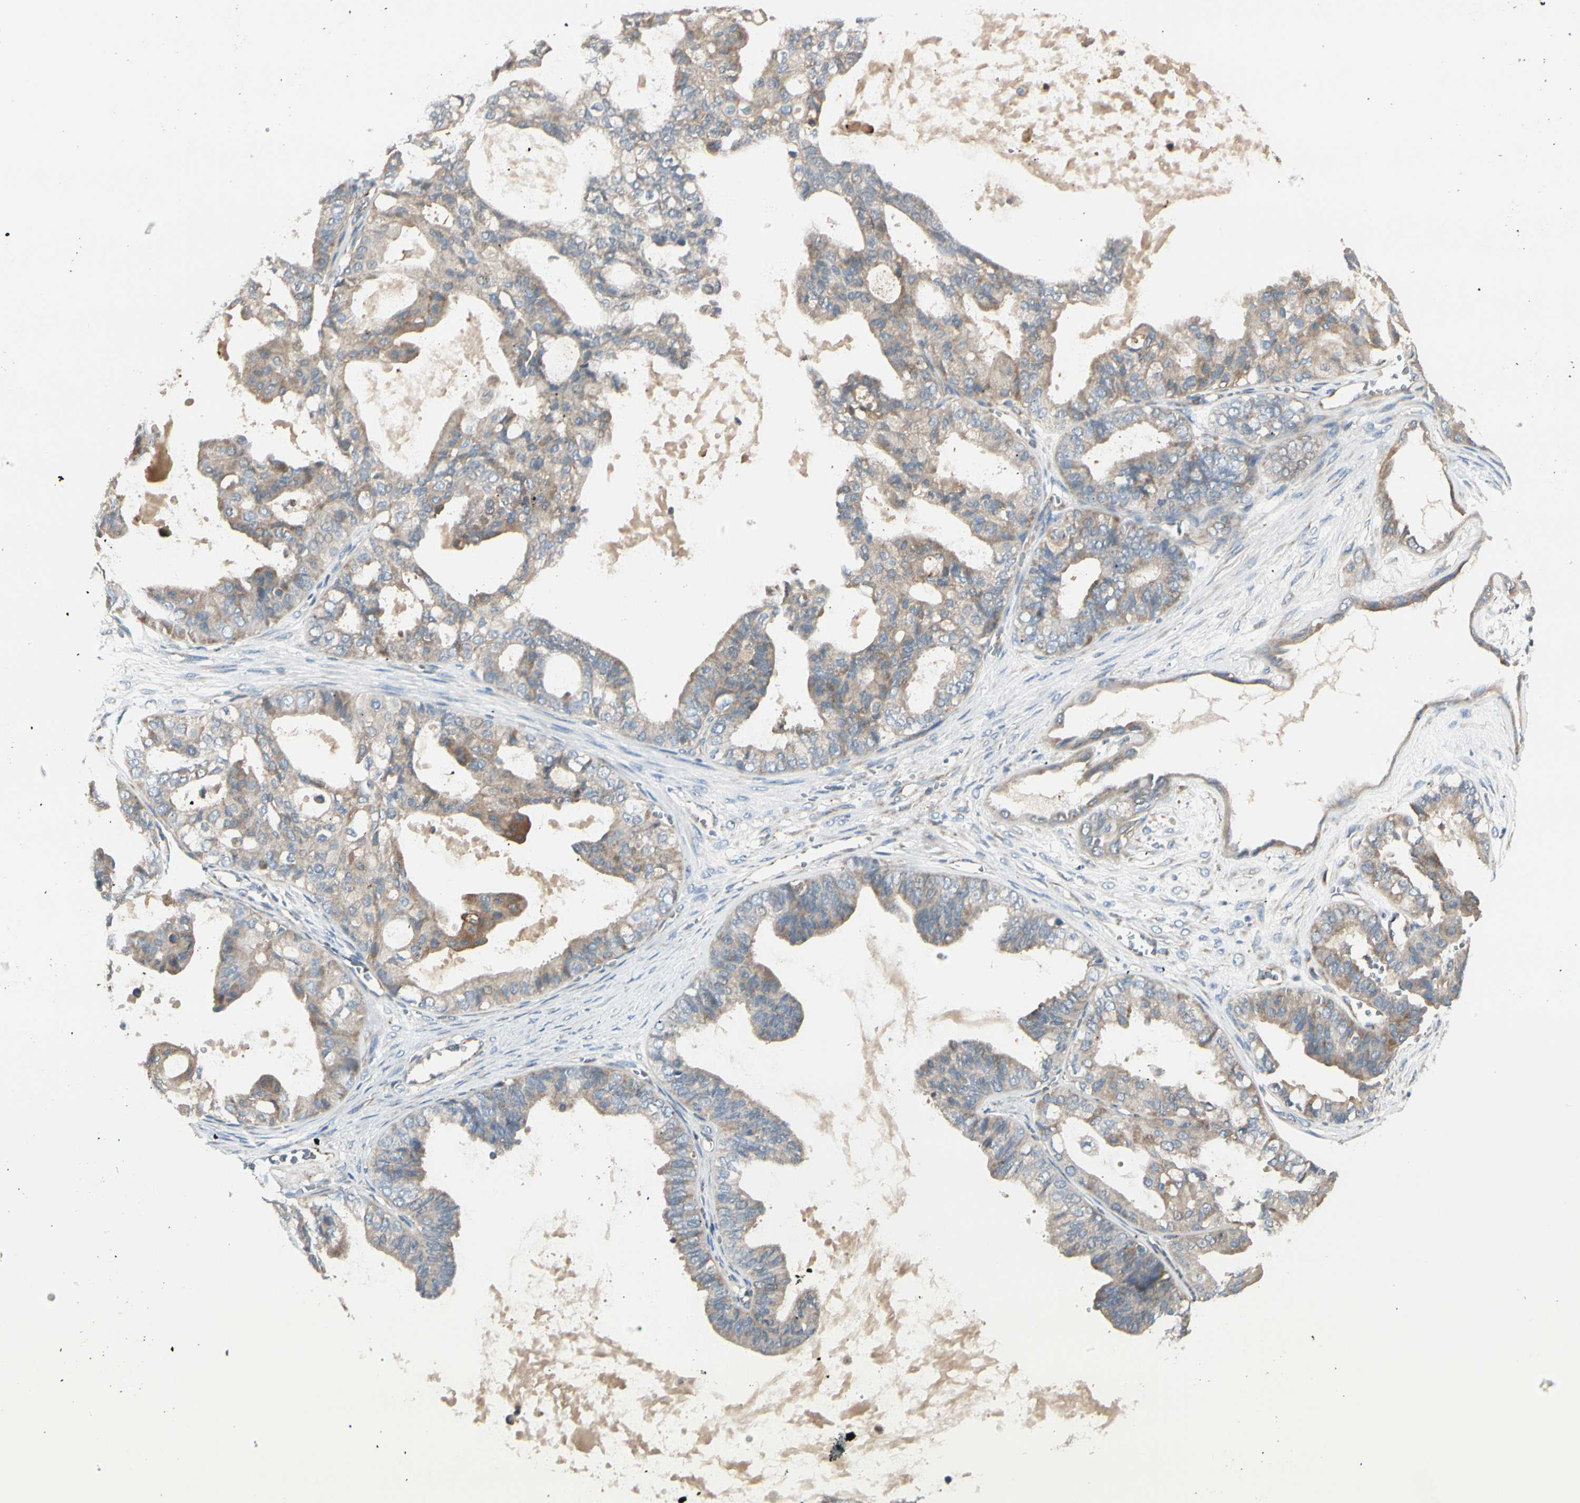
{"staining": {"intensity": "weak", "quantity": ">75%", "location": "cytoplasmic/membranous"}, "tissue": "ovarian cancer", "cell_type": "Tumor cells", "image_type": "cancer", "snomed": [{"axis": "morphology", "description": "Carcinoma, NOS"}, {"axis": "morphology", "description": "Carcinoma, endometroid"}, {"axis": "topography", "description": "Ovary"}], "caption": "Ovarian cancer was stained to show a protein in brown. There is low levels of weak cytoplasmic/membranous positivity in about >75% of tumor cells. The staining was performed using DAB, with brown indicating positive protein expression. Nuclei are stained blue with hematoxylin.", "gene": "EPHA3", "patient": {"sex": "female", "age": 50}}